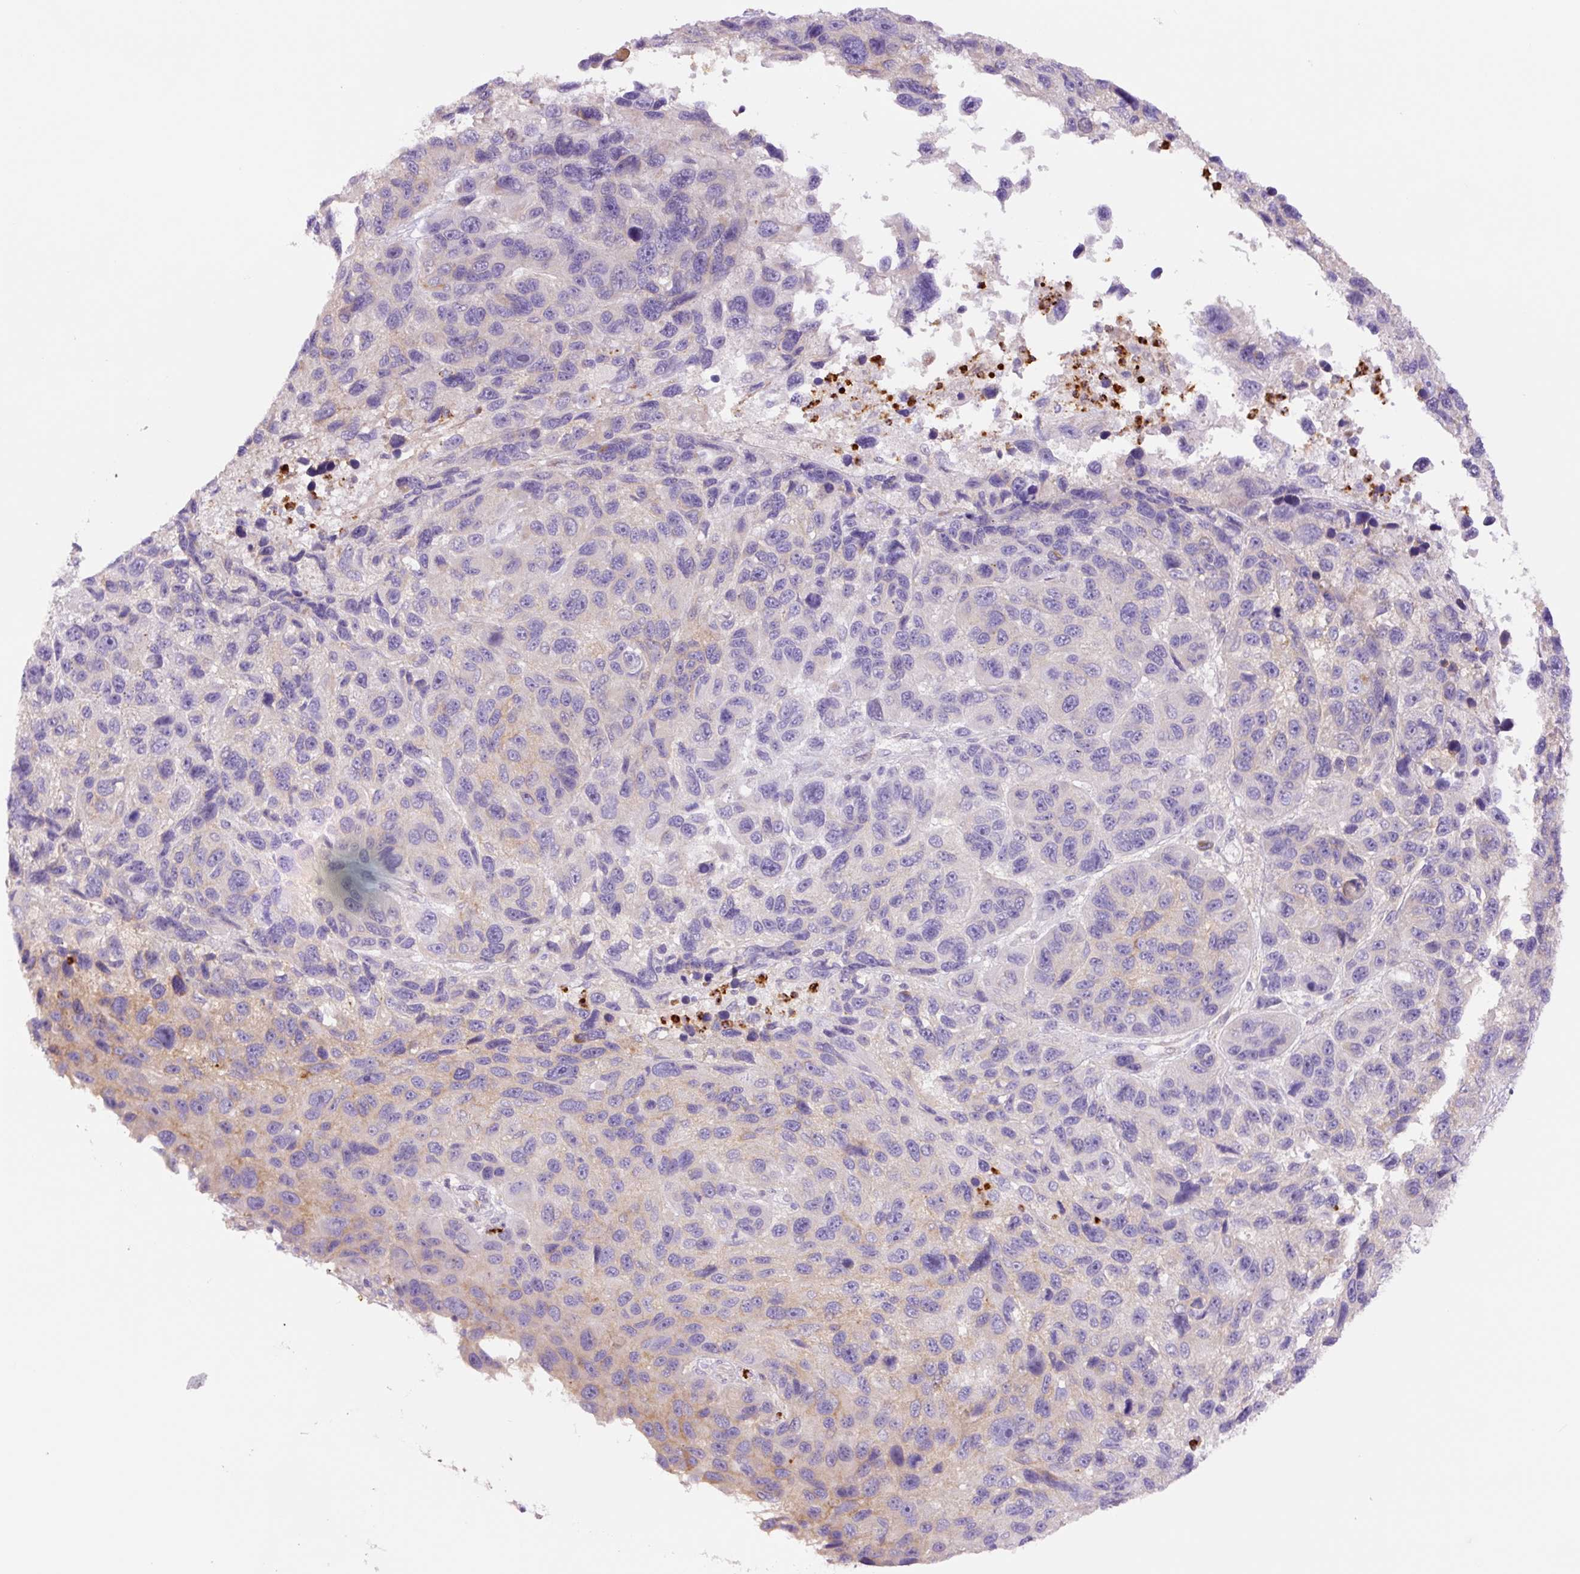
{"staining": {"intensity": "negative", "quantity": "none", "location": "none"}, "tissue": "melanoma", "cell_type": "Tumor cells", "image_type": "cancer", "snomed": [{"axis": "morphology", "description": "Malignant melanoma, NOS"}, {"axis": "topography", "description": "Skin"}], "caption": "Immunohistochemical staining of human melanoma reveals no significant expression in tumor cells.", "gene": "SH2D6", "patient": {"sex": "male", "age": 53}}